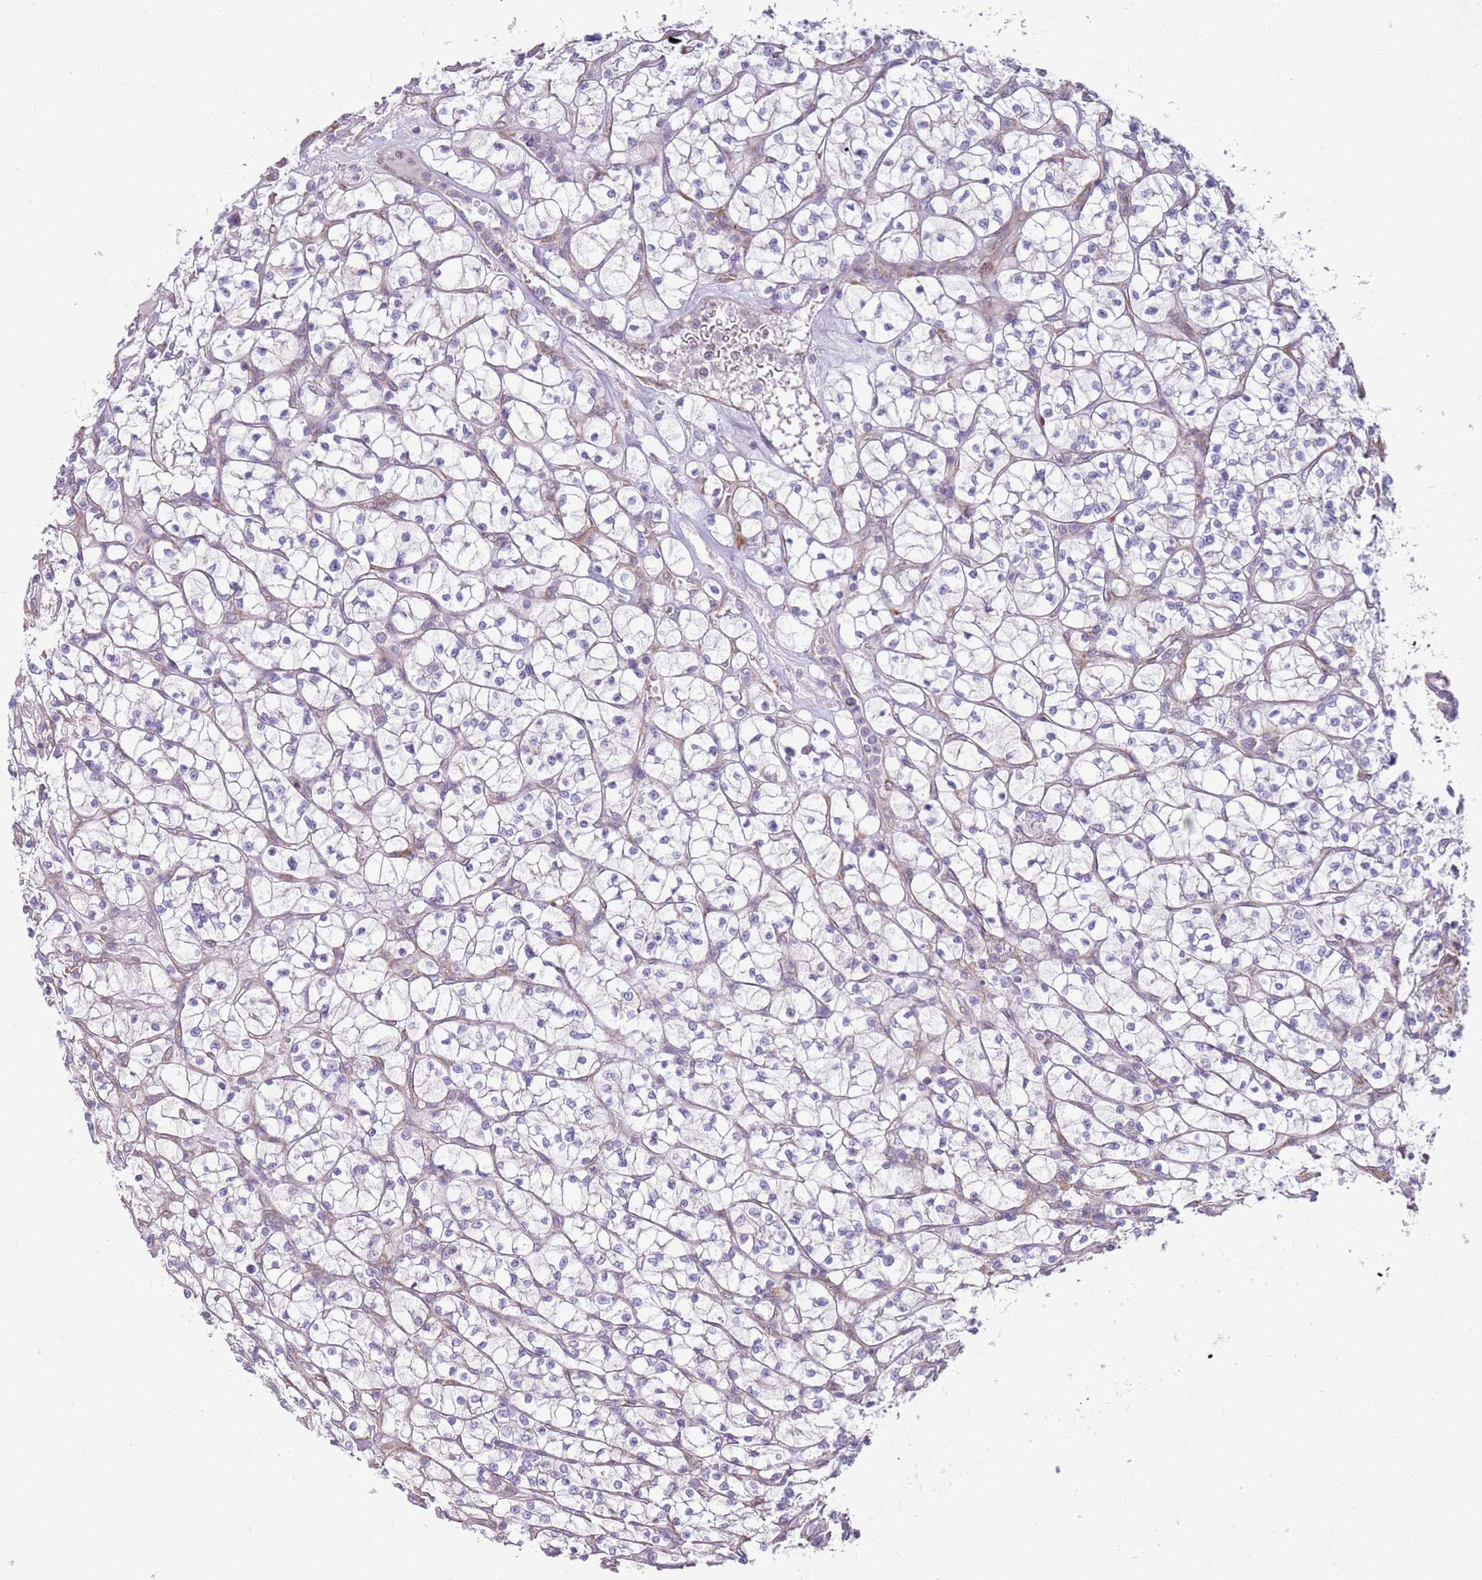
{"staining": {"intensity": "negative", "quantity": "none", "location": "none"}, "tissue": "renal cancer", "cell_type": "Tumor cells", "image_type": "cancer", "snomed": [{"axis": "morphology", "description": "Adenocarcinoma, NOS"}, {"axis": "topography", "description": "Kidney"}], "caption": "Human adenocarcinoma (renal) stained for a protein using immunohistochemistry (IHC) exhibits no staining in tumor cells.", "gene": "GRAP", "patient": {"sex": "female", "age": 64}}